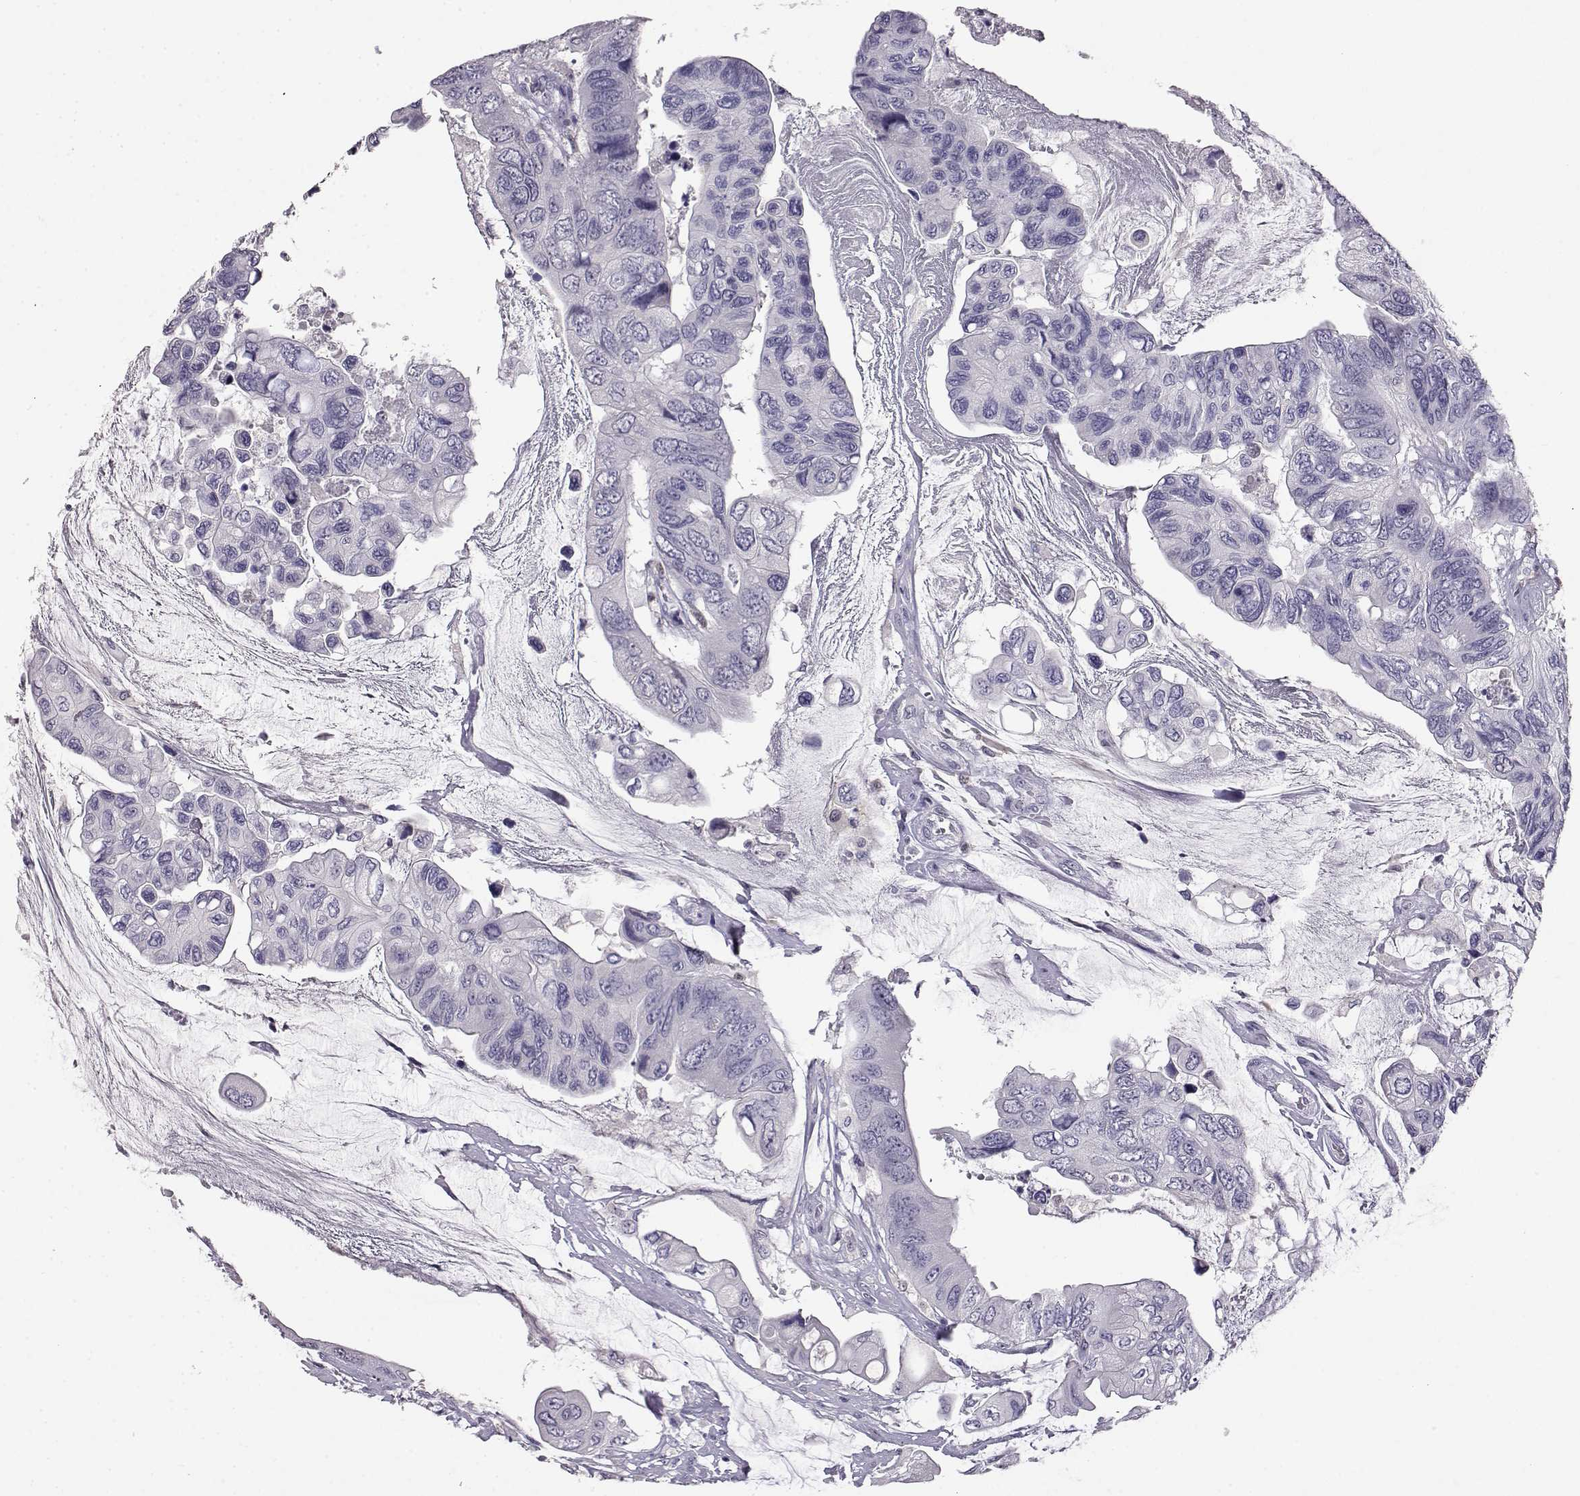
{"staining": {"intensity": "negative", "quantity": "none", "location": "none"}, "tissue": "colorectal cancer", "cell_type": "Tumor cells", "image_type": "cancer", "snomed": [{"axis": "morphology", "description": "Adenocarcinoma, NOS"}, {"axis": "topography", "description": "Rectum"}], "caption": "This is an immunohistochemistry (IHC) micrograph of adenocarcinoma (colorectal). There is no positivity in tumor cells.", "gene": "AKR1B1", "patient": {"sex": "male", "age": 63}}